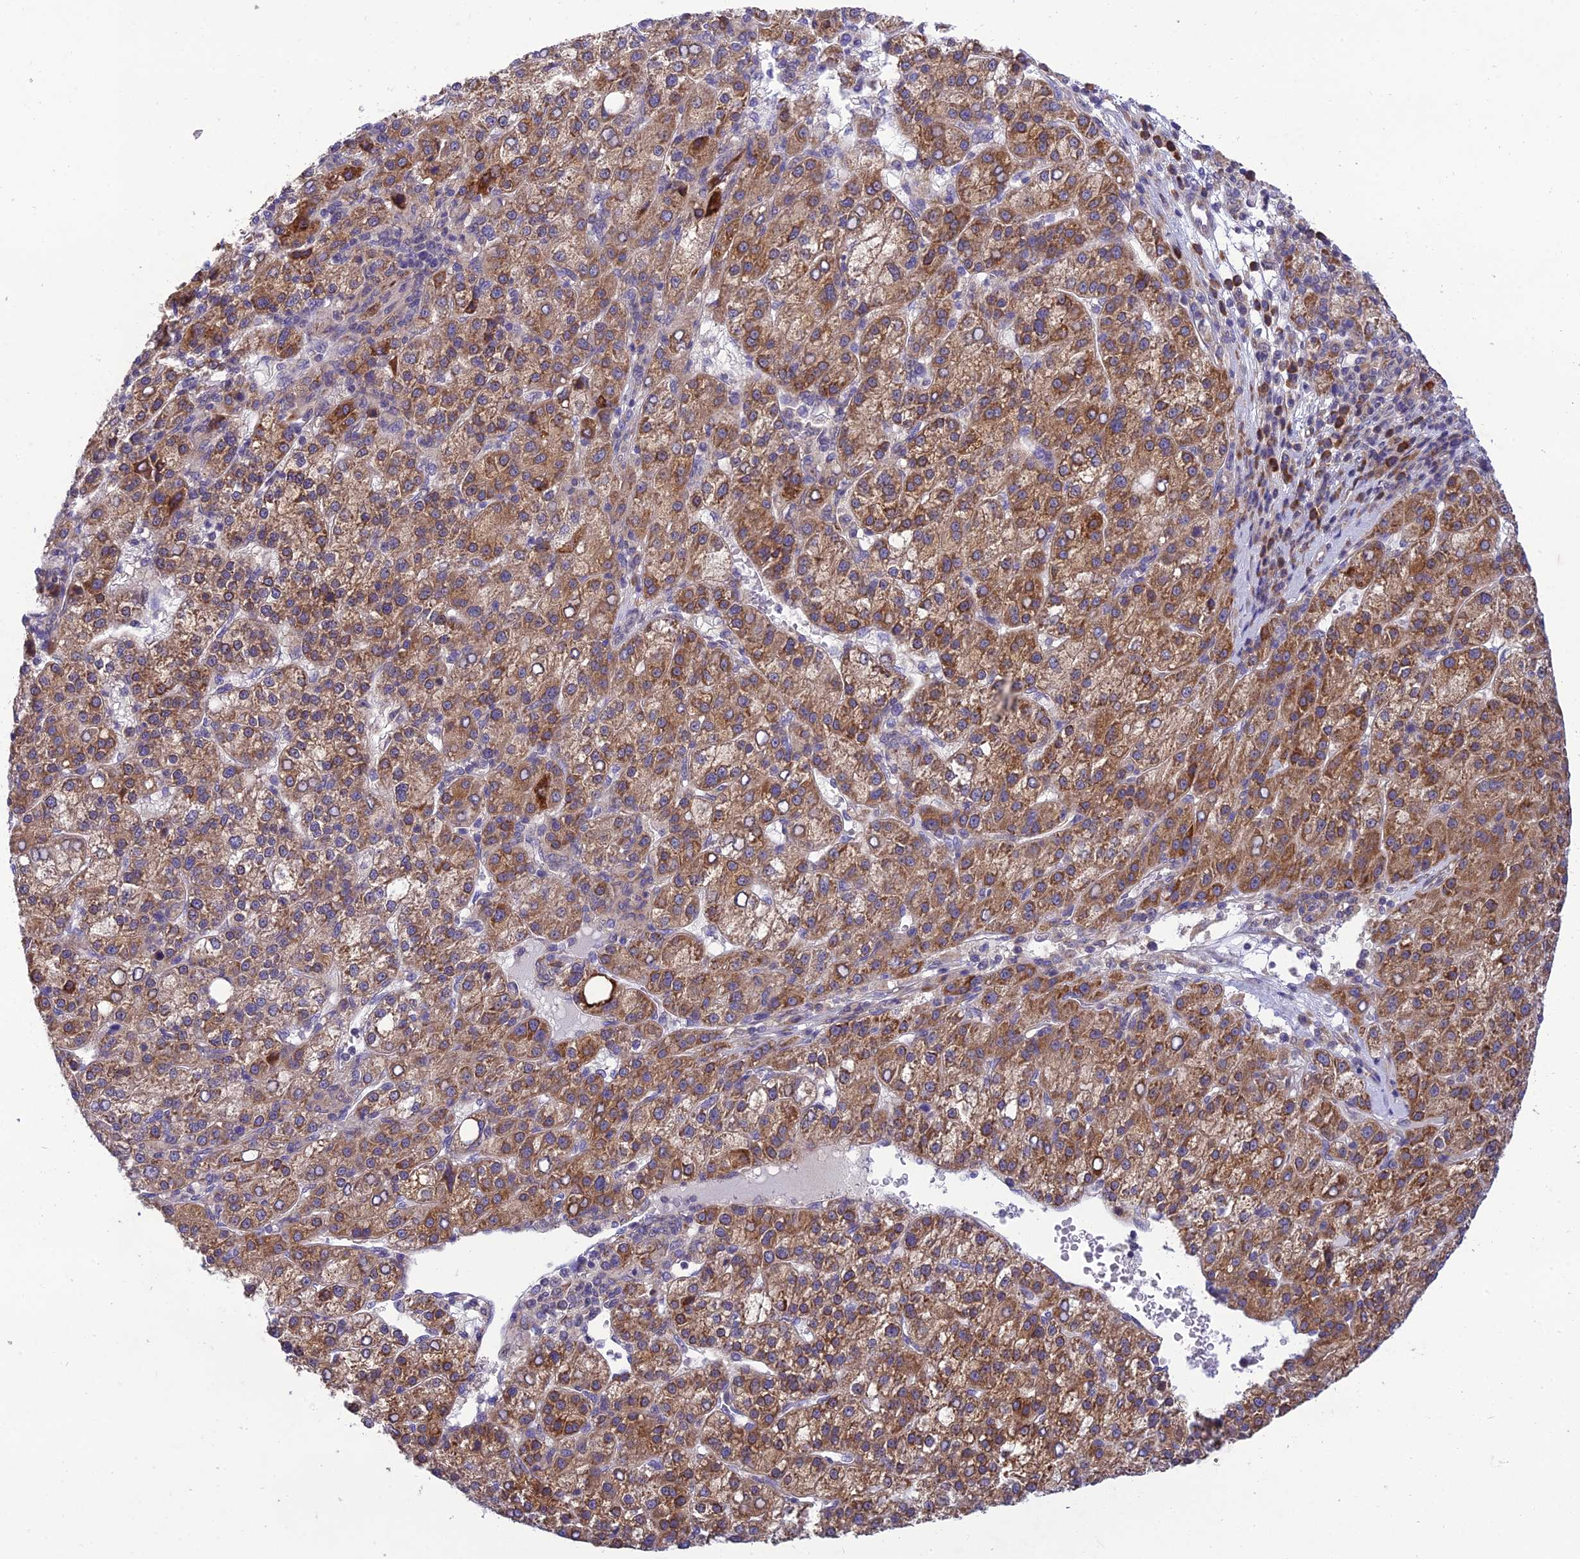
{"staining": {"intensity": "moderate", "quantity": ">75%", "location": "cytoplasmic/membranous"}, "tissue": "liver cancer", "cell_type": "Tumor cells", "image_type": "cancer", "snomed": [{"axis": "morphology", "description": "Carcinoma, Hepatocellular, NOS"}, {"axis": "topography", "description": "Liver"}], "caption": "This photomicrograph shows hepatocellular carcinoma (liver) stained with immunohistochemistry to label a protein in brown. The cytoplasmic/membranous of tumor cells show moderate positivity for the protein. Nuclei are counter-stained blue.", "gene": "CLCN7", "patient": {"sex": "female", "age": 58}}